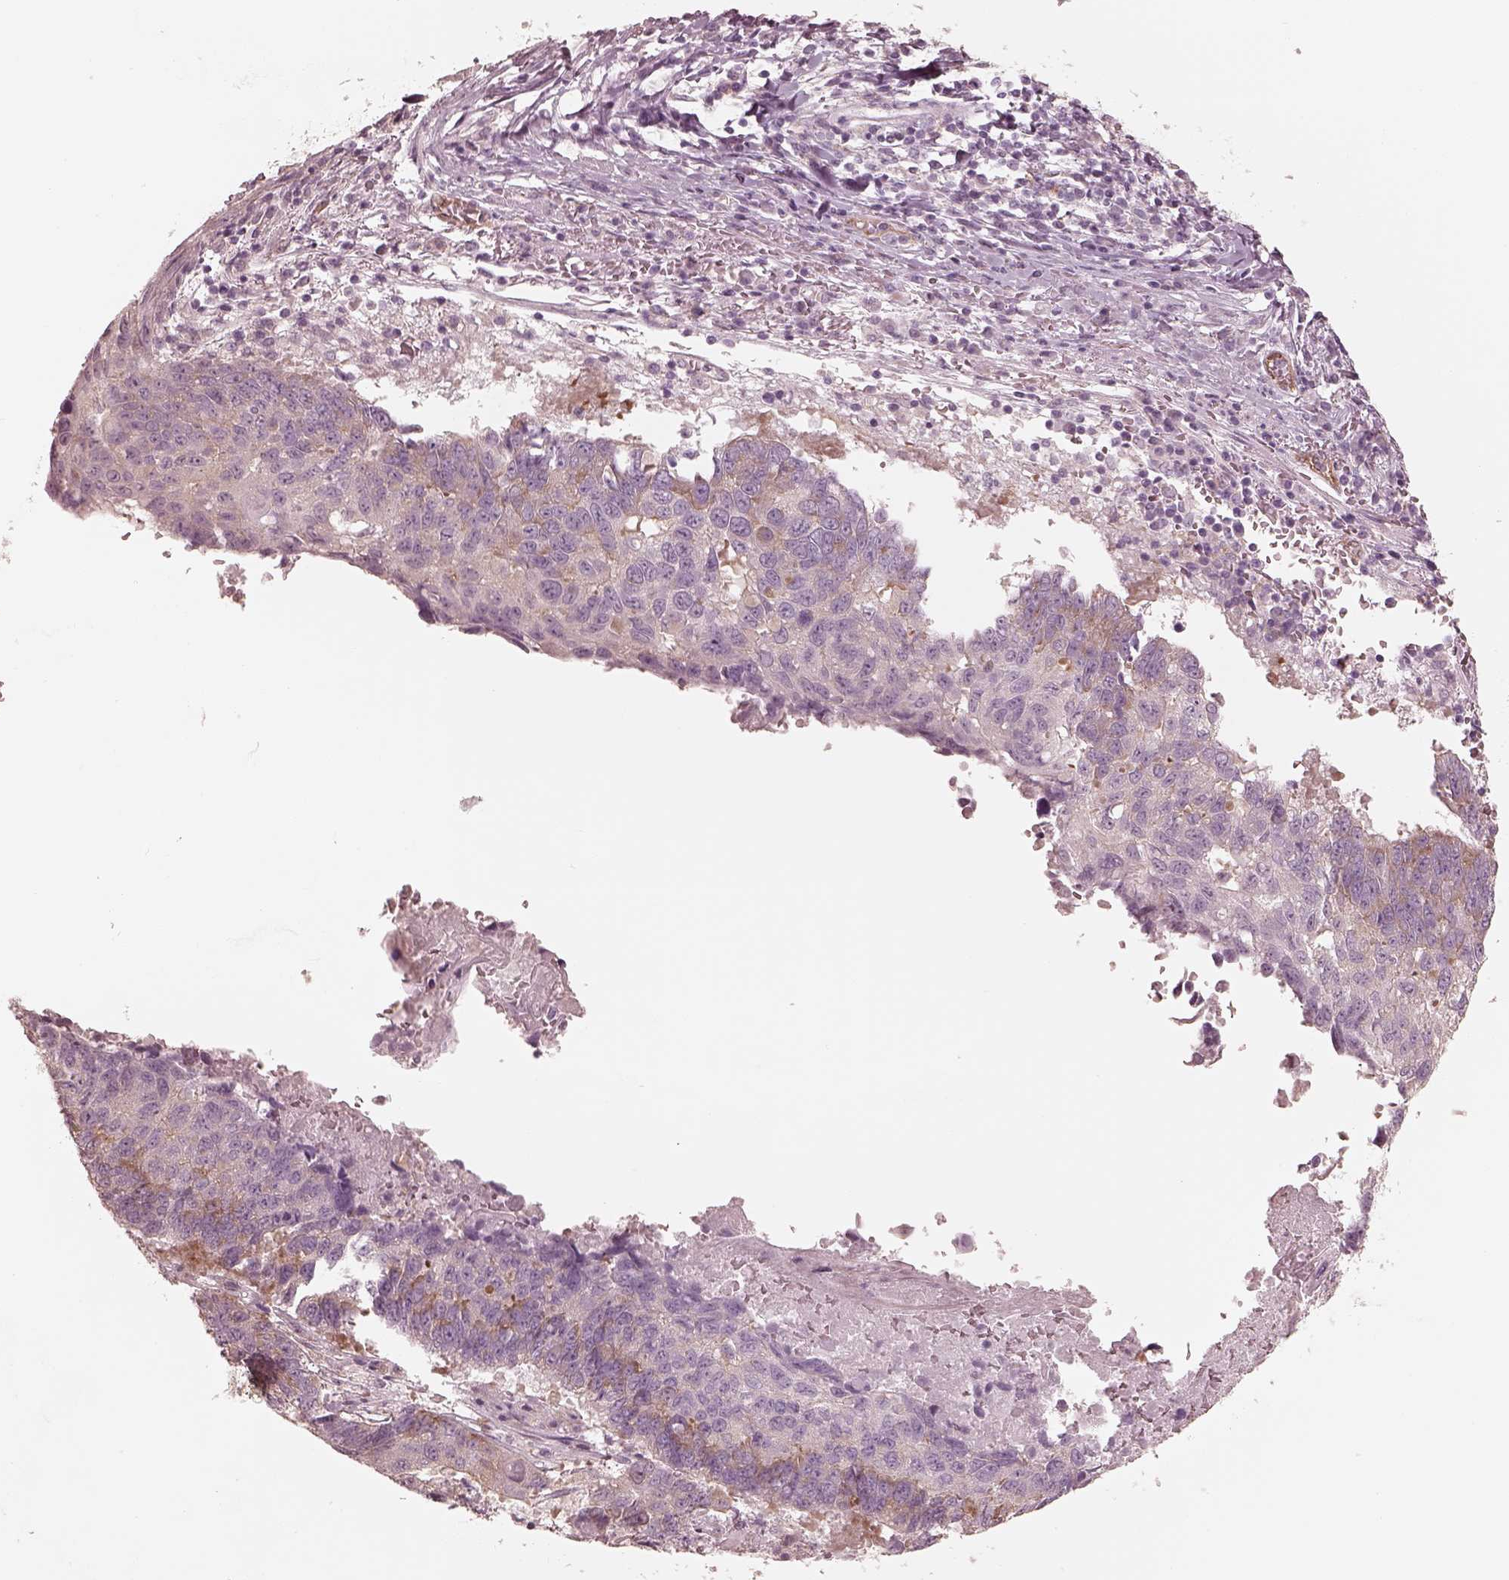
{"staining": {"intensity": "weak", "quantity": "<25%", "location": "cytoplasmic/membranous"}, "tissue": "lung cancer", "cell_type": "Tumor cells", "image_type": "cancer", "snomed": [{"axis": "morphology", "description": "Squamous cell carcinoma, NOS"}, {"axis": "topography", "description": "Lung"}], "caption": "Immunohistochemical staining of squamous cell carcinoma (lung) exhibits no significant expression in tumor cells. (DAB (3,3'-diaminobenzidine) IHC, high magnification).", "gene": "RAB3C", "patient": {"sex": "male", "age": 73}}